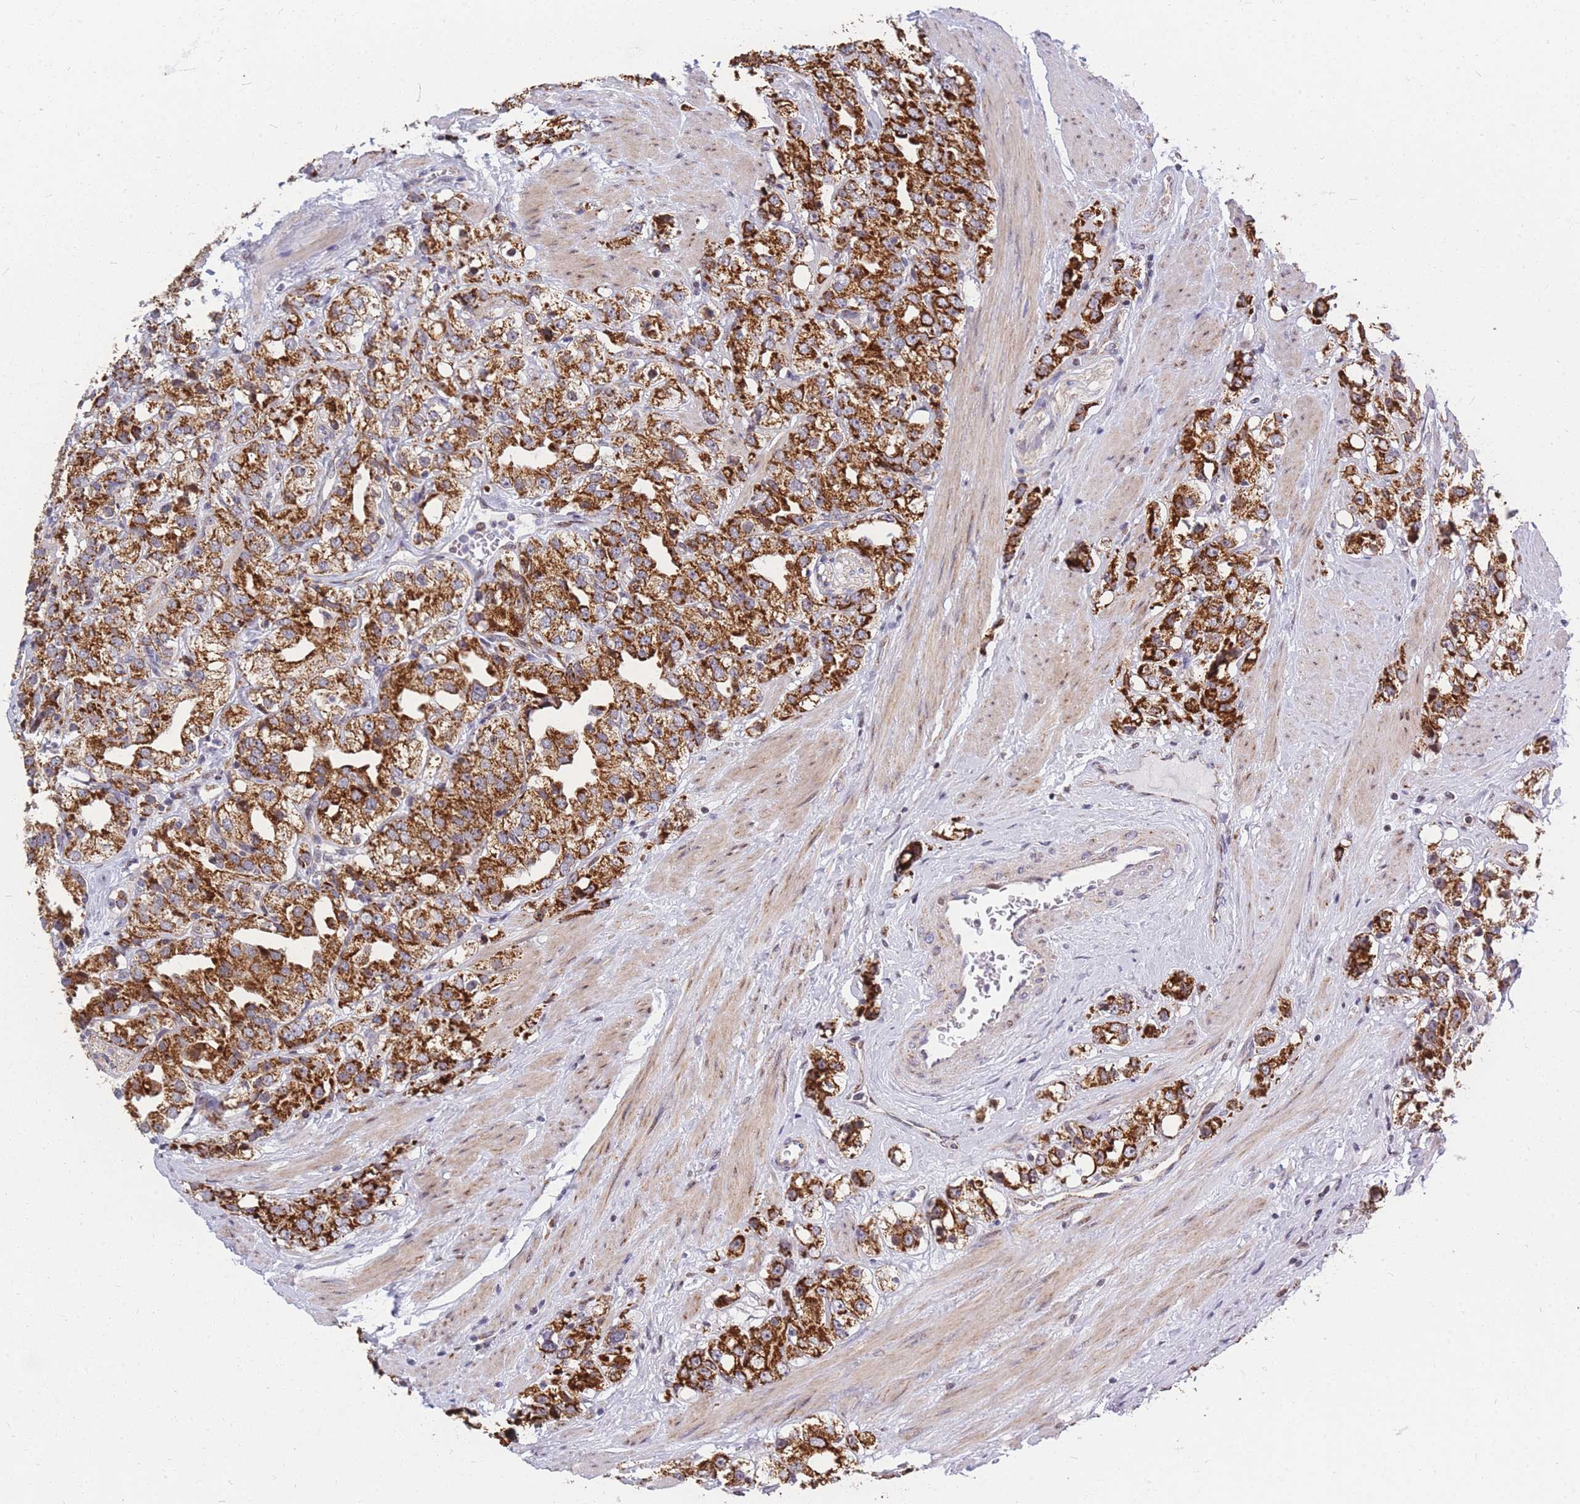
{"staining": {"intensity": "strong", "quantity": ">75%", "location": "cytoplasmic/membranous"}, "tissue": "prostate cancer", "cell_type": "Tumor cells", "image_type": "cancer", "snomed": [{"axis": "morphology", "description": "Adenocarcinoma, NOS"}, {"axis": "topography", "description": "Prostate"}], "caption": "Adenocarcinoma (prostate) was stained to show a protein in brown. There is high levels of strong cytoplasmic/membranous expression in approximately >75% of tumor cells.", "gene": "MOB4", "patient": {"sex": "male", "age": 79}}